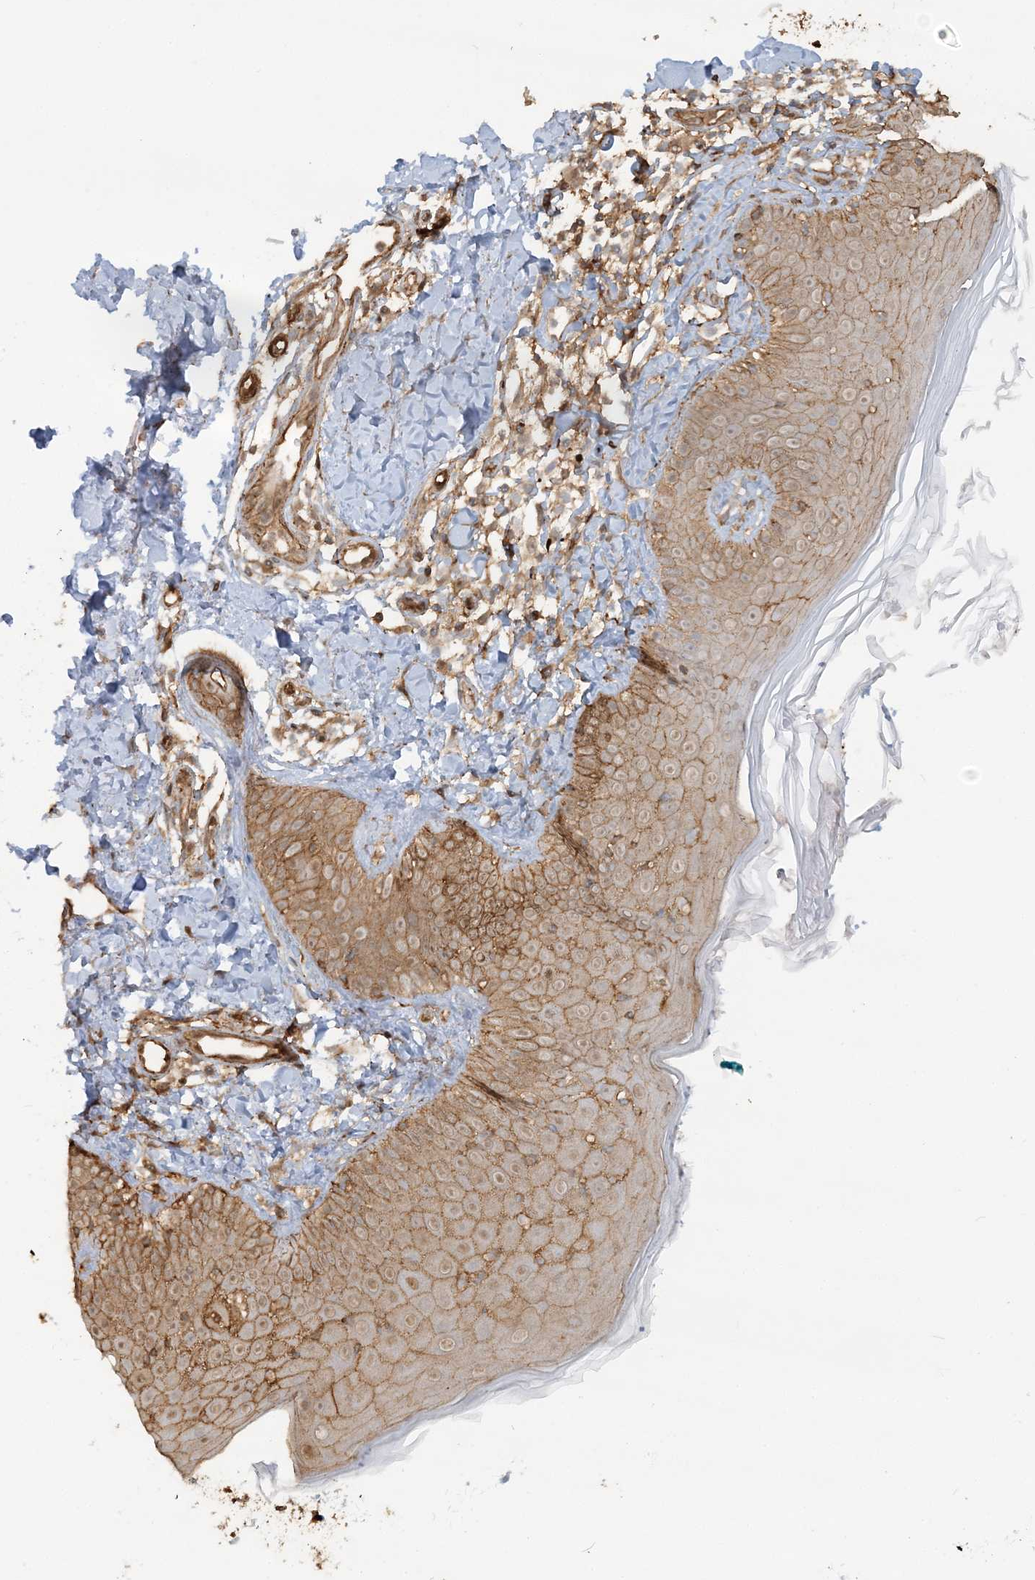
{"staining": {"intensity": "moderate", "quantity": ">75%", "location": "cytoplasmic/membranous"}, "tissue": "skin", "cell_type": "Fibroblasts", "image_type": "normal", "snomed": [{"axis": "morphology", "description": "Normal tissue, NOS"}, {"axis": "topography", "description": "Skin"}], "caption": "Immunohistochemistry micrograph of normal skin stained for a protein (brown), which displays medium levels of moderate cytoplasmic/membranous expression in about >75% of fibroblasts.", "gene": "DSTN", "patient": {"sex": "male", "age": 52}}